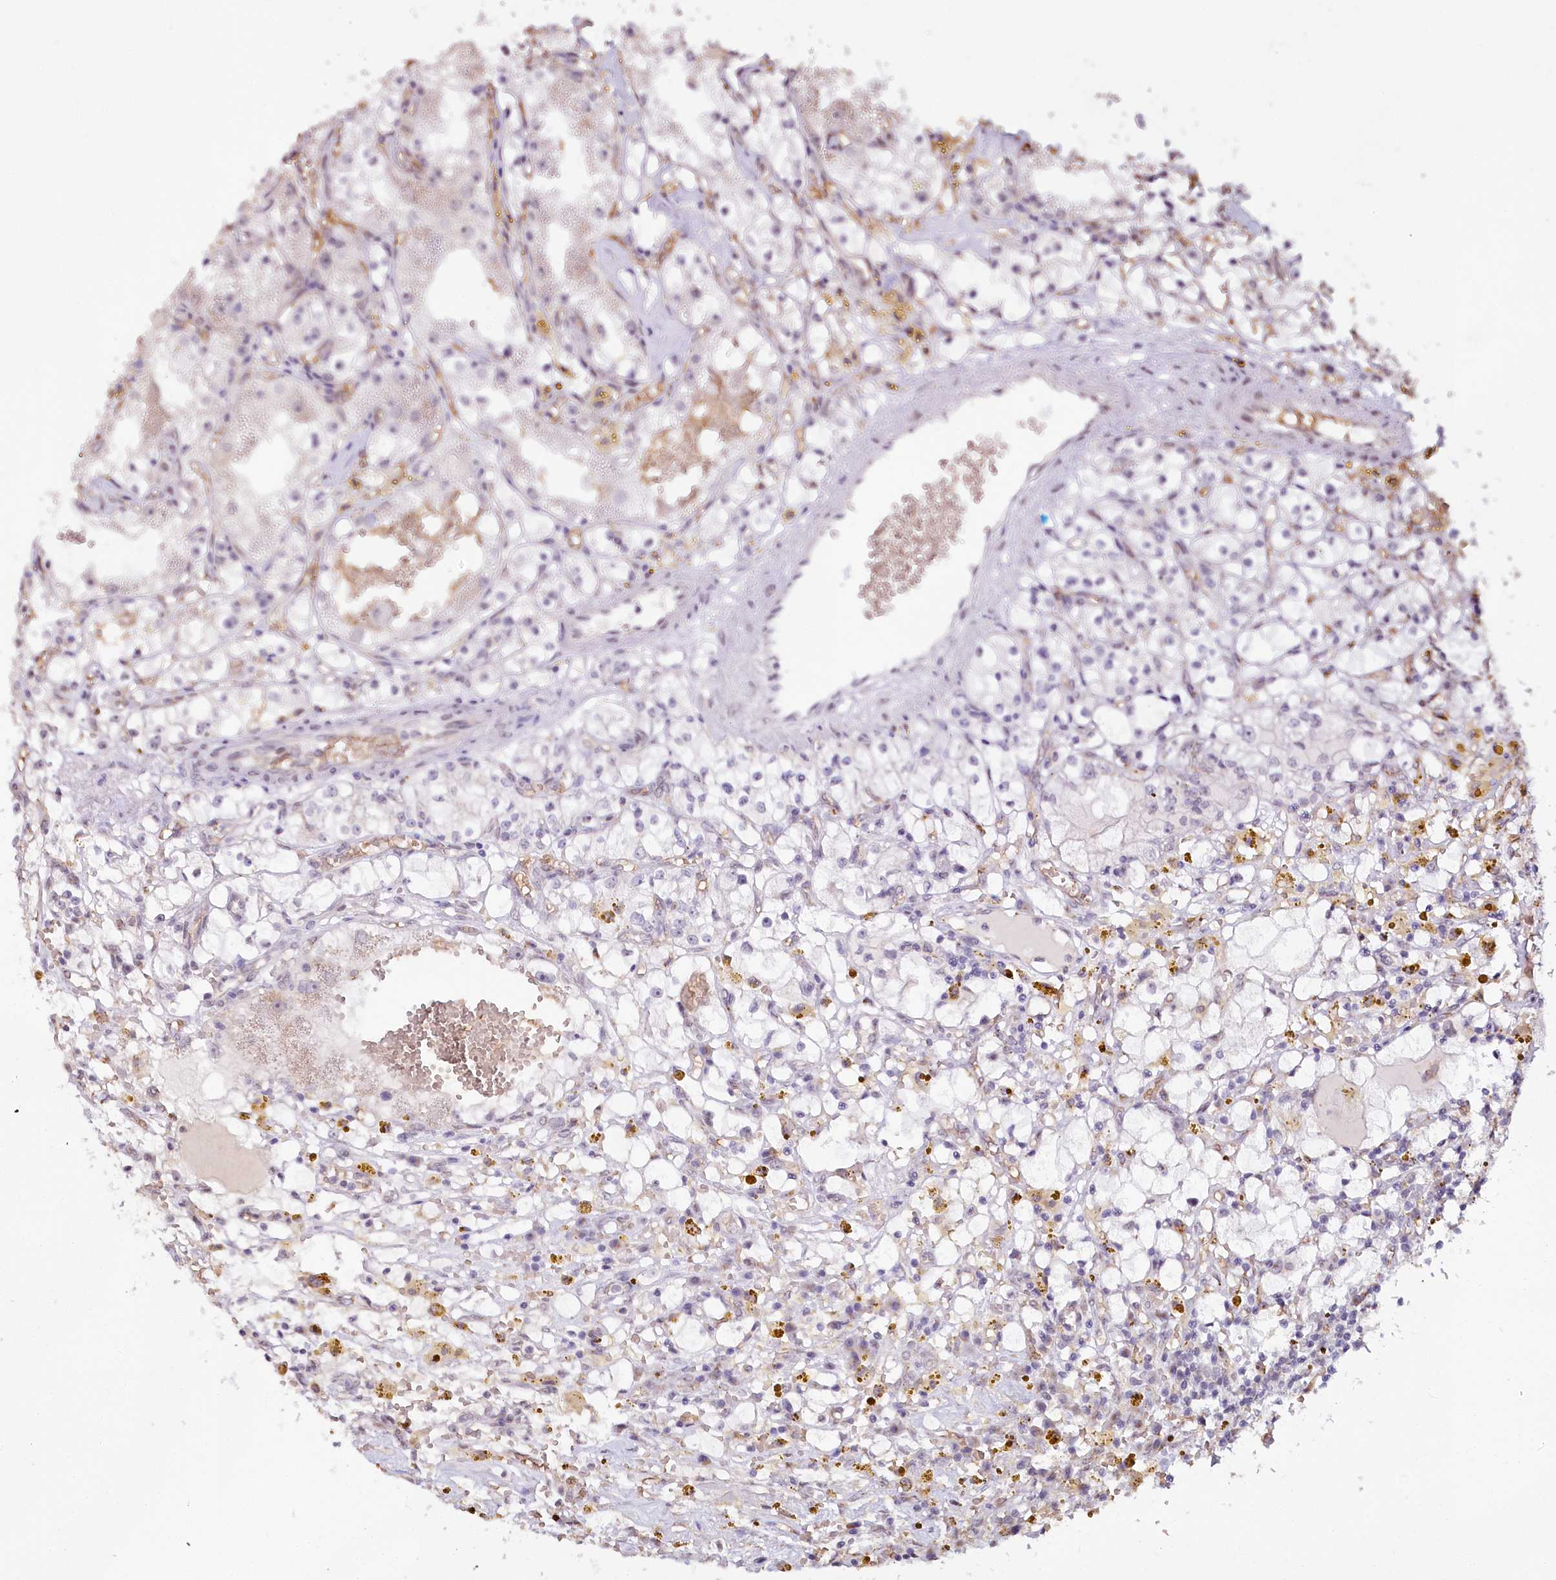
{"staining": {"intensity": "weak", "quantity": "<25%", "location": "cytoplasmic/membranous"}, "tissue": "renal cancer", "cell_type": "Tumor cells", "image_type": "cancer", "snomed": [{"axis": "morphology", "description": "Adenocarcinoma, NOS"}, {"axis": "topography", "description": "Kidney"}], "caption": "Tumor cells are negative for protein expression in human adenocarcinoma (renal).", "gene": "ALKBH8", "patient": {"sex": "male", "age": 56}}